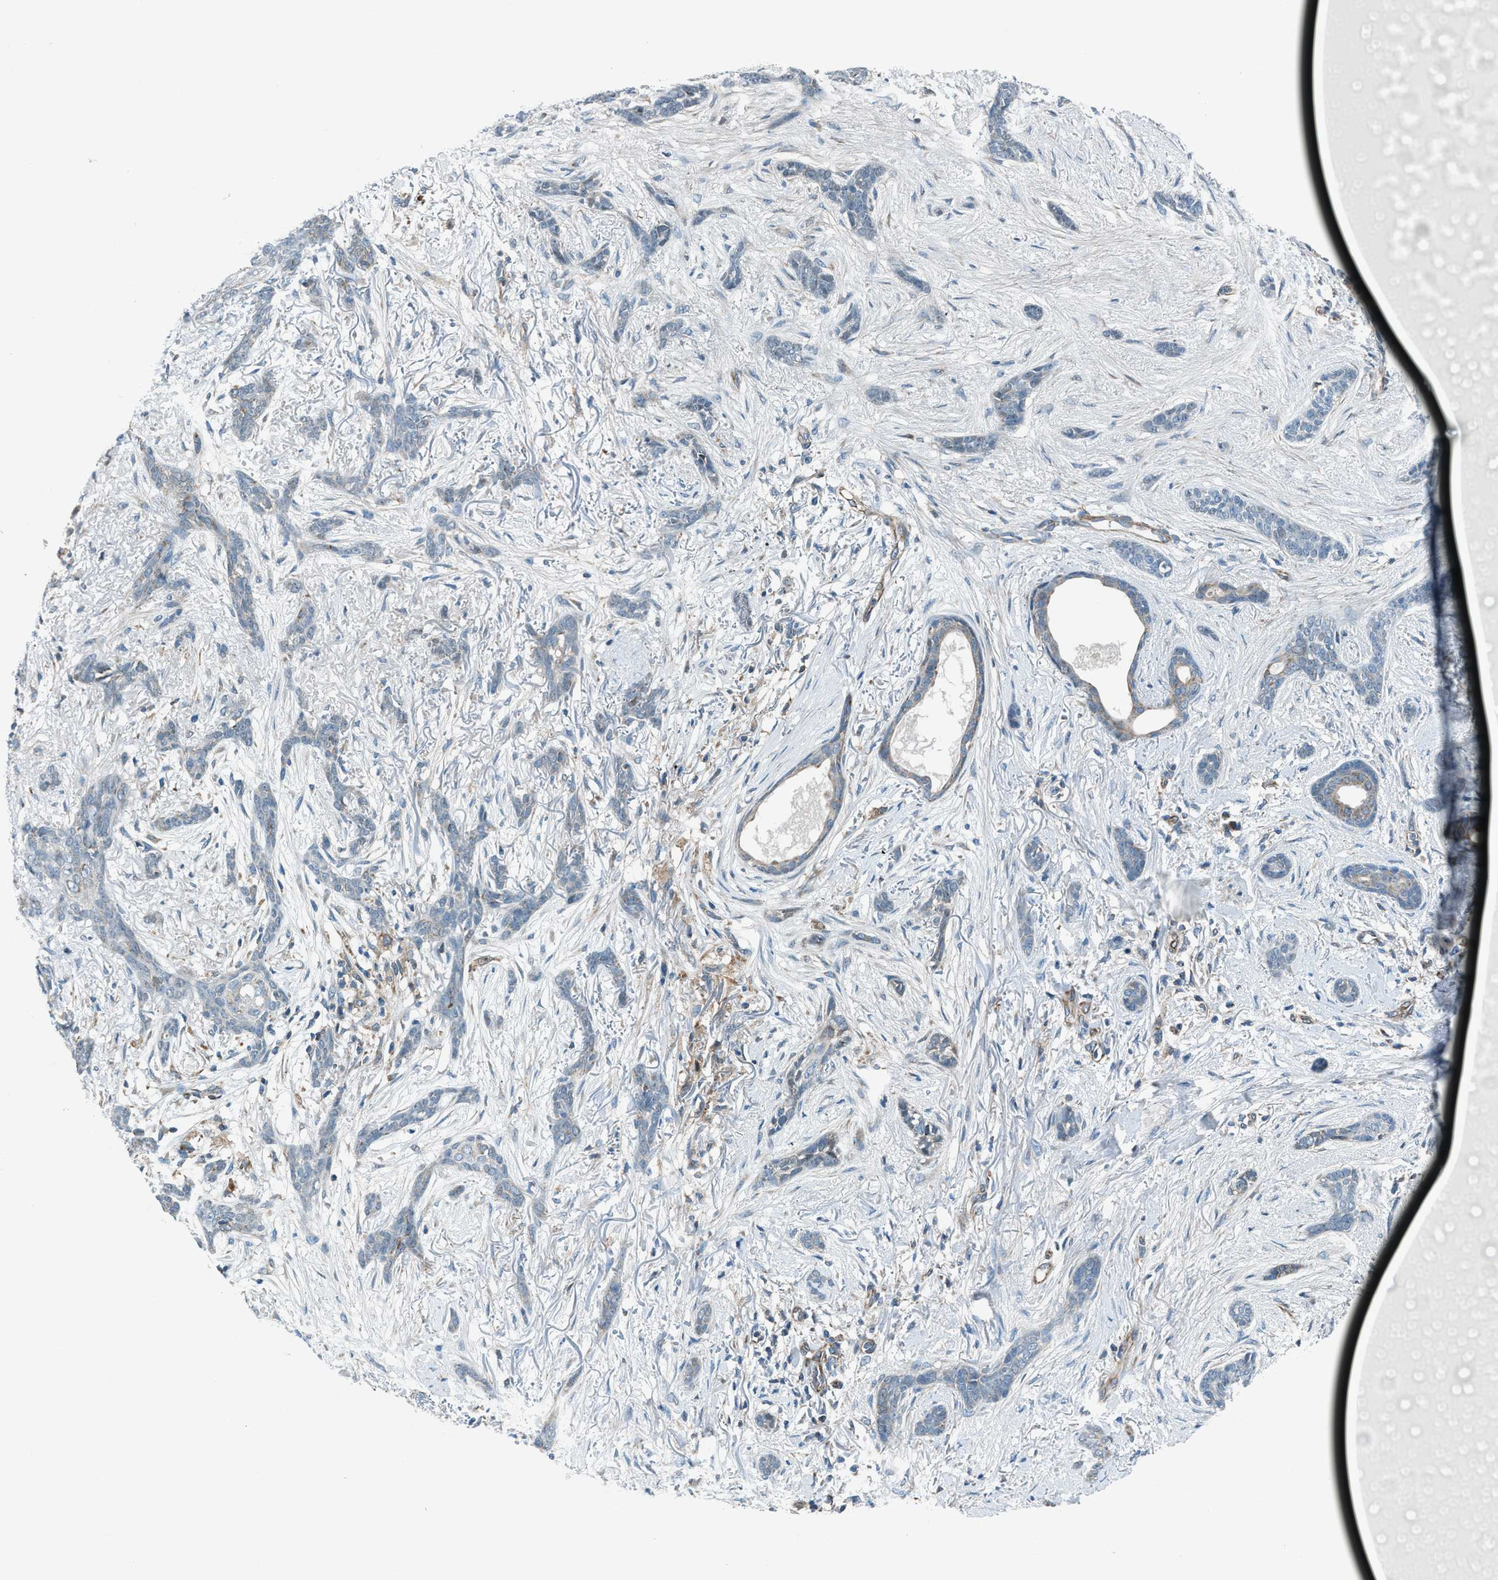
{"staining": {"intensity": "negative", "quantity": "none", "location": "none"}, "tissue": "skin cancer", "cell_type": "Tumor cells", "image_type": "cancer", "snomed": [{"axis": "morphology", "description": "Basal cell carcinoma"}, {"axis": "morphology", "description": "Adnexal tumor, benign"}, {"axis": "topography", "description": "Skin"}], "caption": "An immunohistochemistry image of skin cancer (basal cell carcinoma) is shown. There is no staining in tumor cells of skin cancer (basal cell carcinoma).", "gene": "PIGG", "patient": {"sex": "female", "age": 42}}